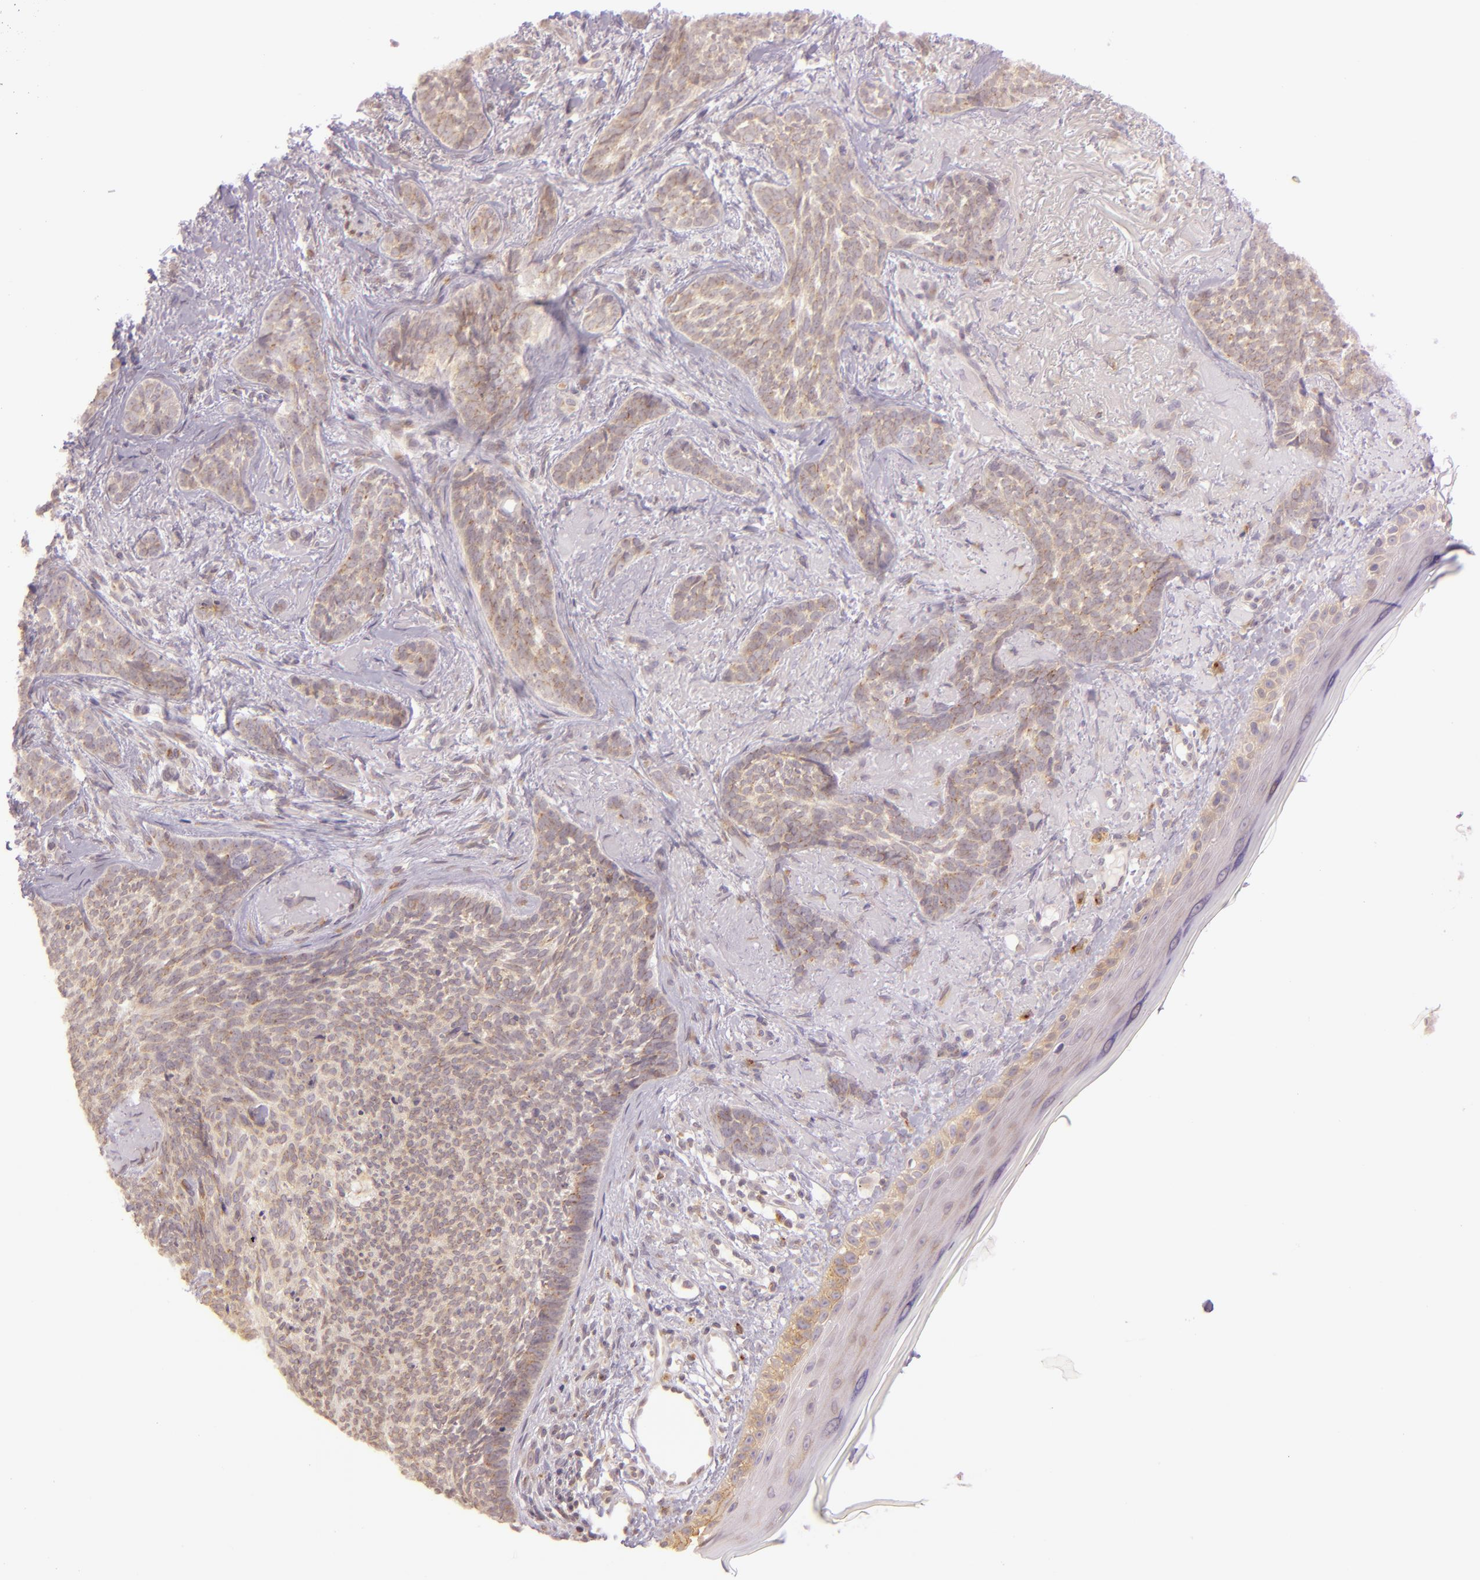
{"staining": {"intensity": "weak", "quantity": "25%-75%", "location": "cytoplasmic/membranous"}, "tissue": "skin cancer", "cell_type": "Tumor cells", "image_type": "cancer", "snomed": [{"axis": "morphology", "description": "Basal cell carcinoma"}, {"axis": "topography", "description": "Skin"}], "caption": "Basal cell carcinoma (skin) stained with a brown dye reveals weak cytoplasmic/membranous positive expression in approximately 25%-75% of tumor cells.", "gene": "LGMN", "patient": {"sex": "female", "age": 81}}